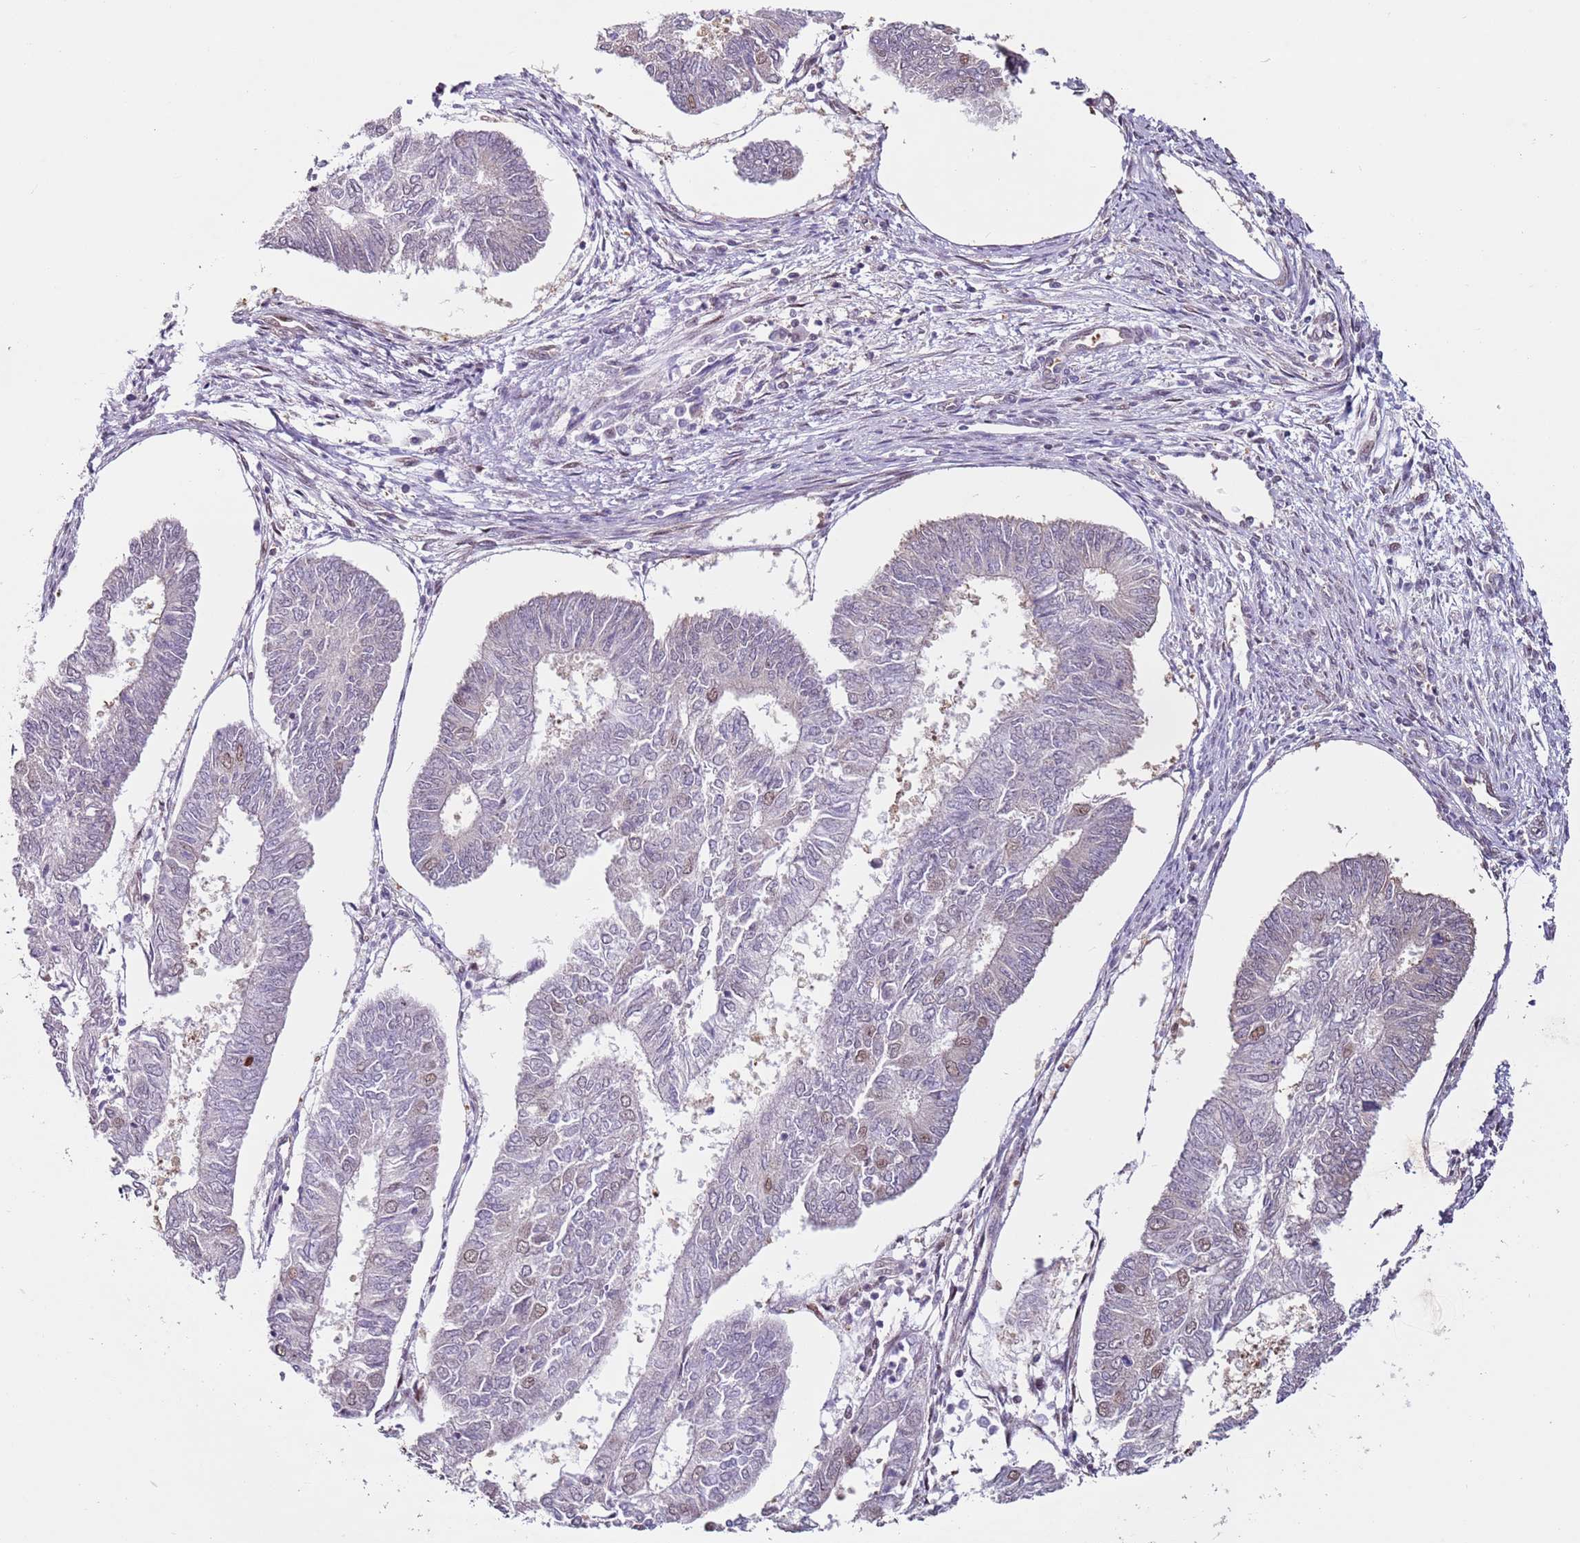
{"staining": {"intensity": "weak", "quantity": "<25%", "location": "nuclear"}, "tissue": "endometrial cancer", "cell_type": "Tumor cells", "image_type": "cancer", "snomed": [{"axis": "morphology", "description": "Adenocarcinoma, NOS"}, {"axis": "topography", "description": "Endometrium"}], "caption": "This is an immunohistochemistry (IHC) micrograph of endometrial cancer (adenocarcinoma). There is no staining in tumor cells.", "gene": "PSMD4", "patient": {"sex": "female", "age": 68}}